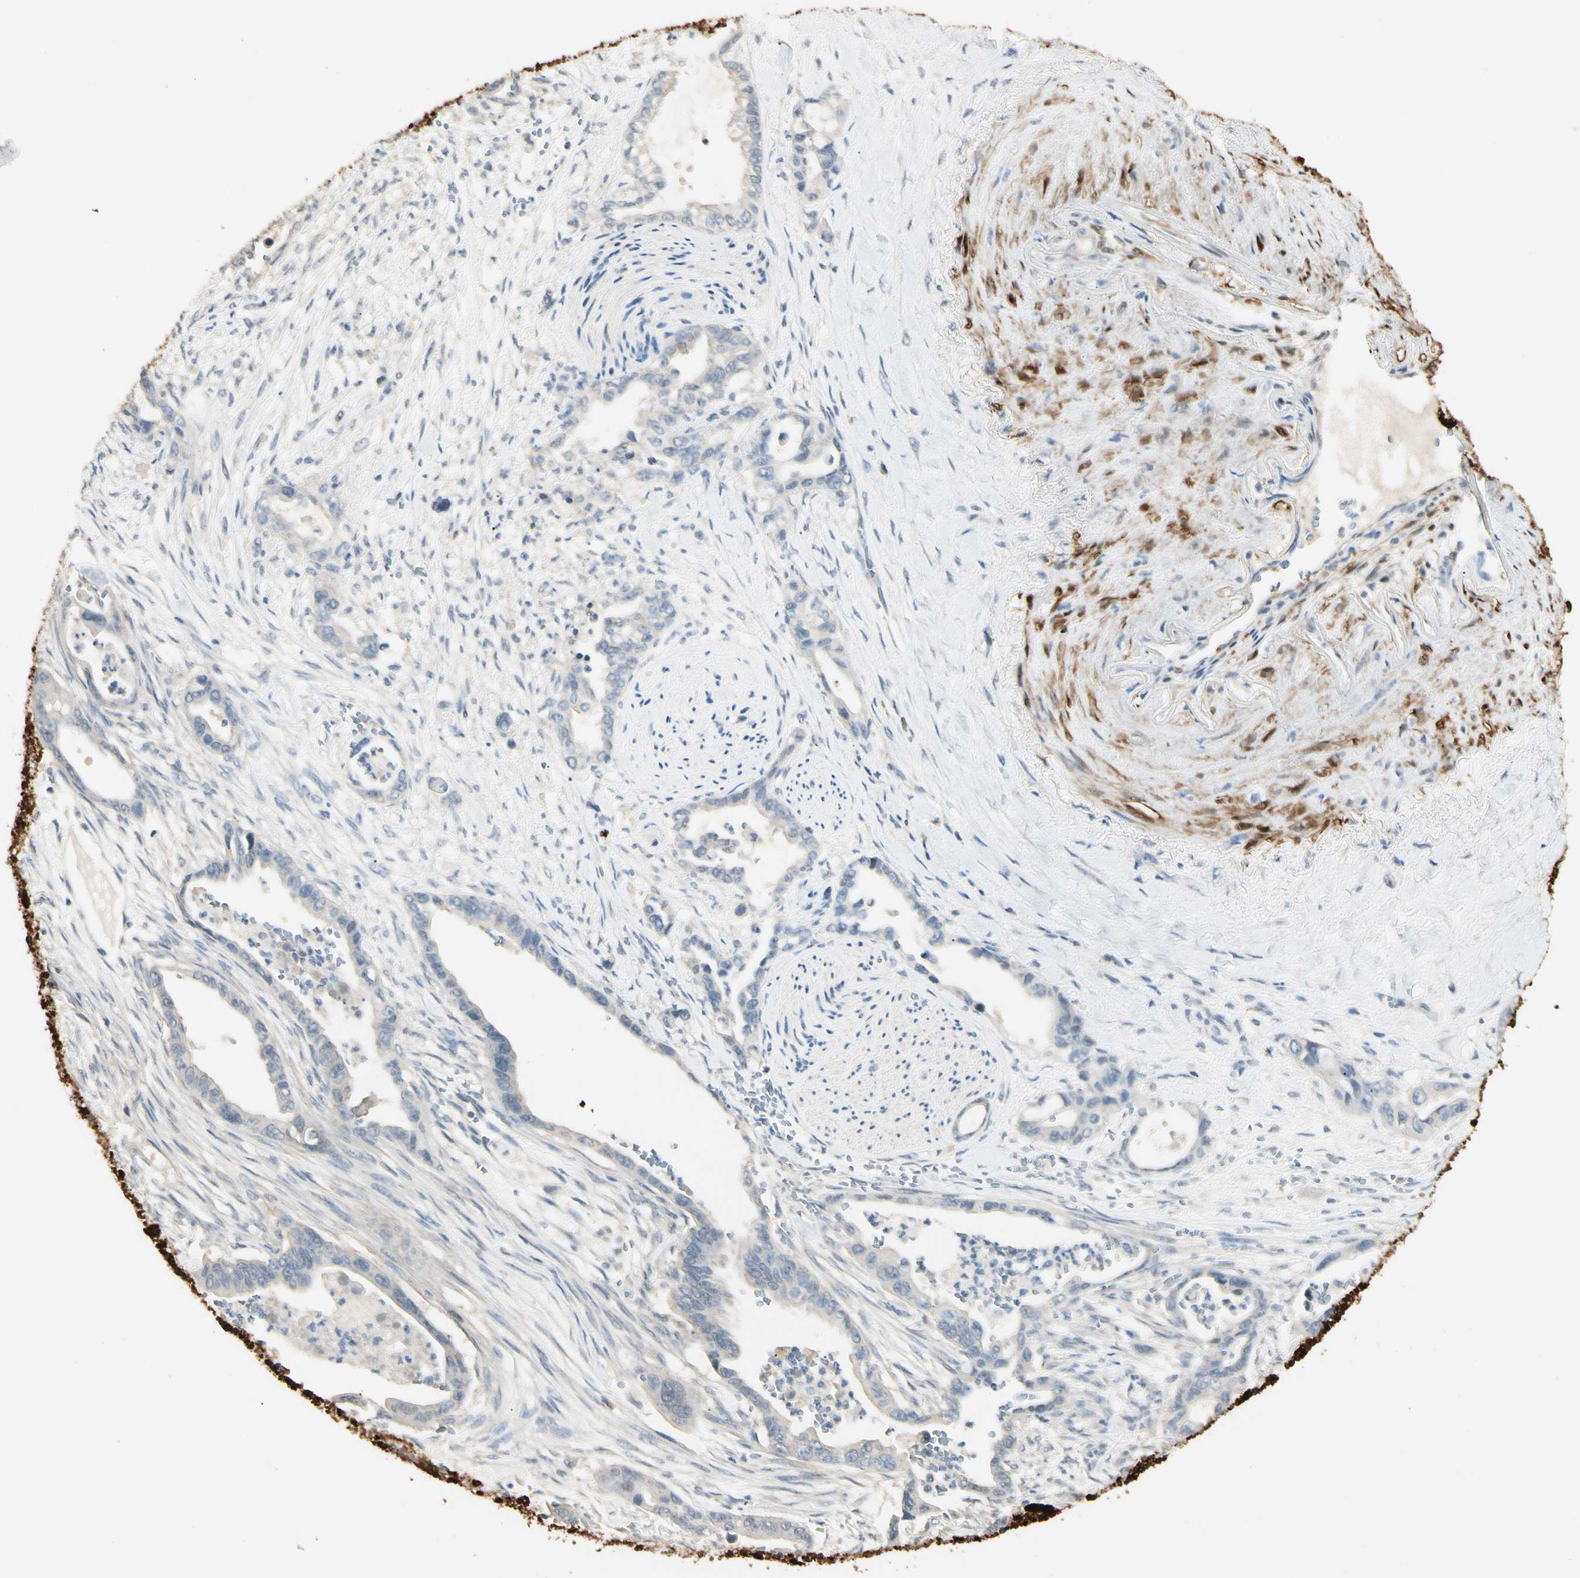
{"staining": {"intensity": "negative", "quantity": "none", "location": "none"}, "tissue": "pancreatic cancer", "cell_type": "Tumor cells", "image_type": "cancer", "snomed": [{"axis": "morphology", "description": "Adenocarcinoma, NOS"}, {"axis": "topography", "description": "Pancreas"}], "caption": "This image is of adenocarcinoma (pancreatic) stained with immunohistochemistry to label a protein in brown with the nuclei are counter-stained blue. There is no positivity in tumor cells. (DAB (3,3'-diaminobenzidine) immunohistochemistry with hematoxylin counter stain).", "gene": "GNE", "patient": {"sex": "male", "age": 70}}